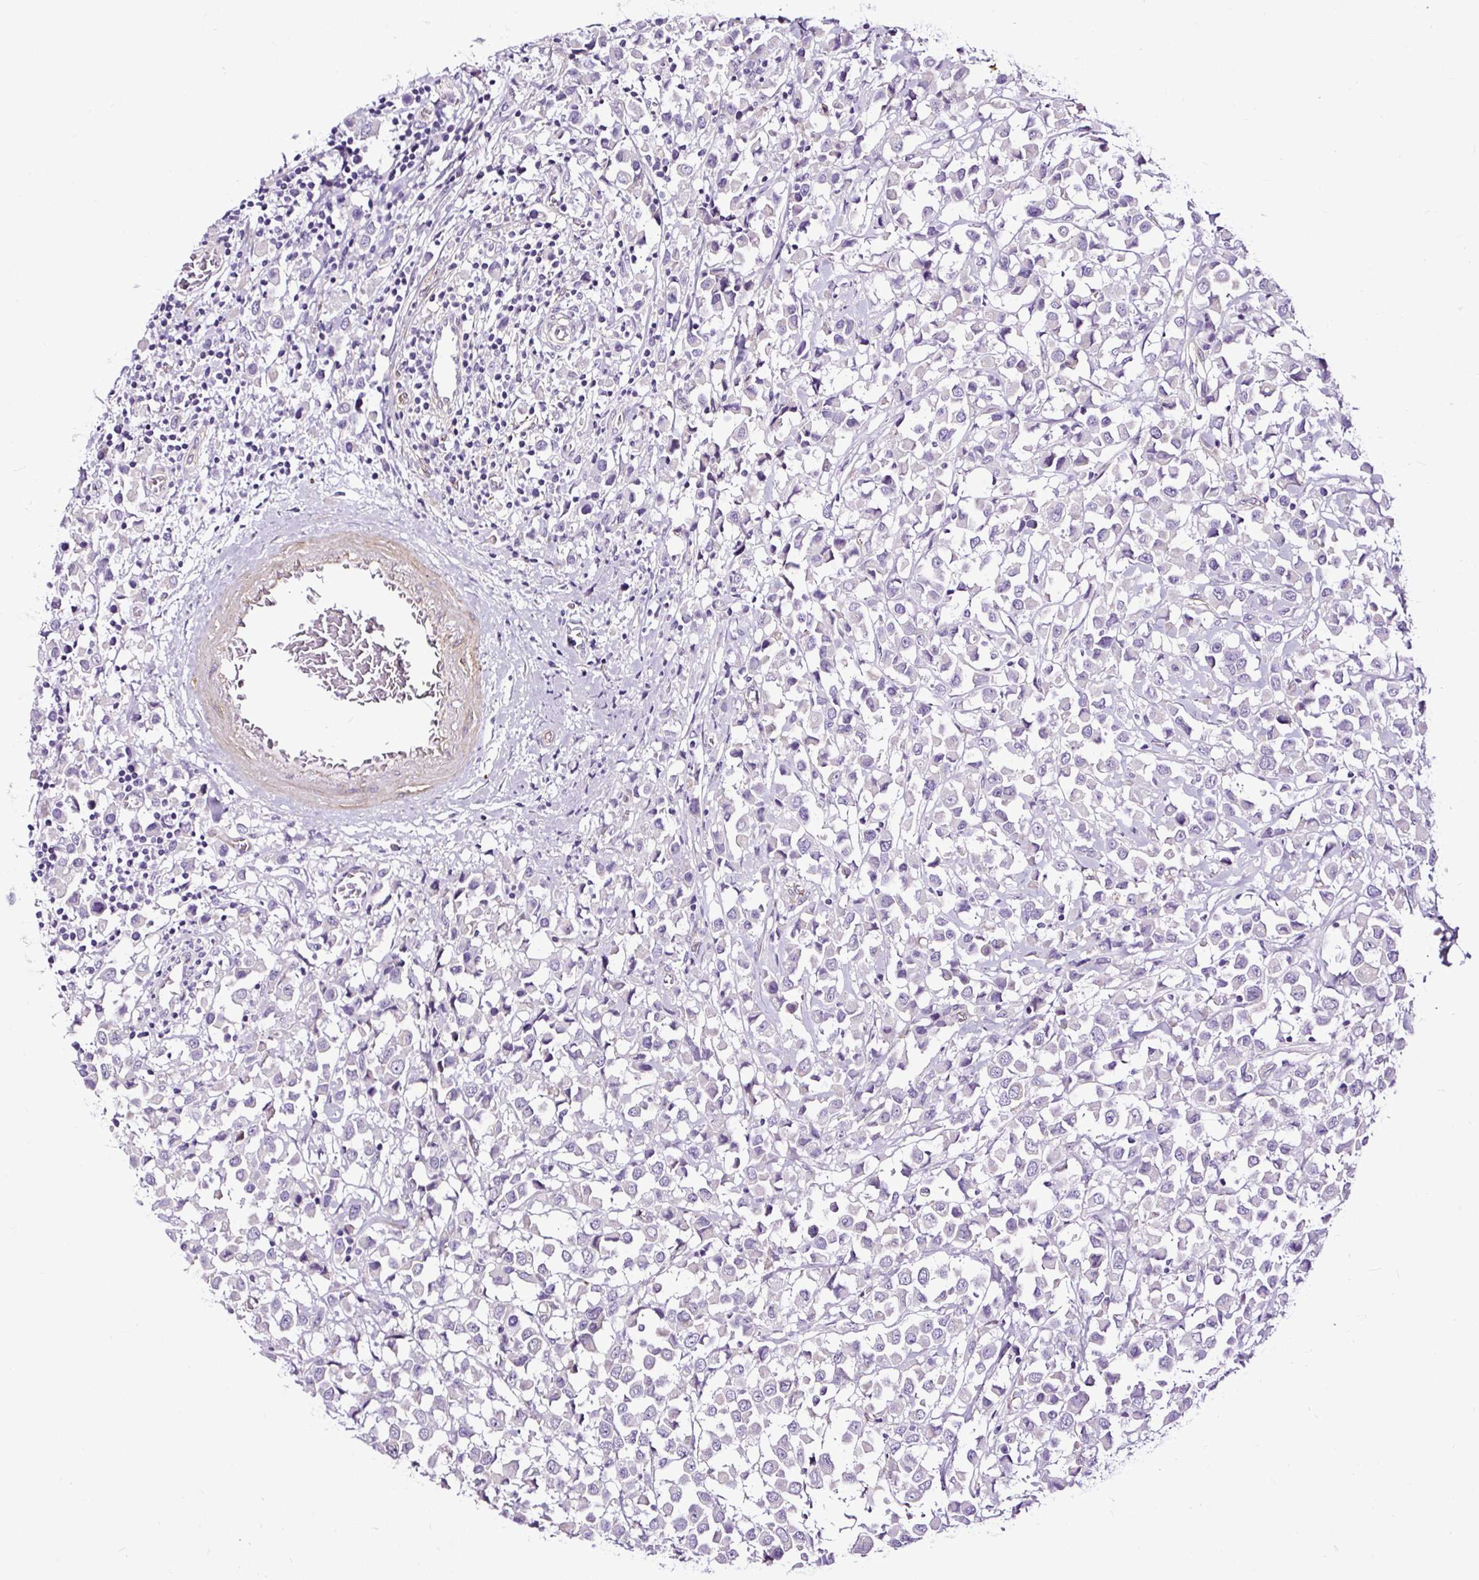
{"staining": {"intensity": "negative", "quantity": "none", "location": "none"}, "tissue": "breast cancer", "cell_type": "Tumor cells", "image_type": "cancer", "snomed": [{"axis": "morphology", "description": "Duct carcinoma"}, {"axis": "topography", "description": "Breast"}], "caption": "DAB (3,3'-diaminobenzidine) immunohistochemical staining of human breast invasive ductal carcinoma demonstrates no significant positivity in tumor cells.", "gene": "SLC7A8", "patient": {"sex": "female", "age": 61}}